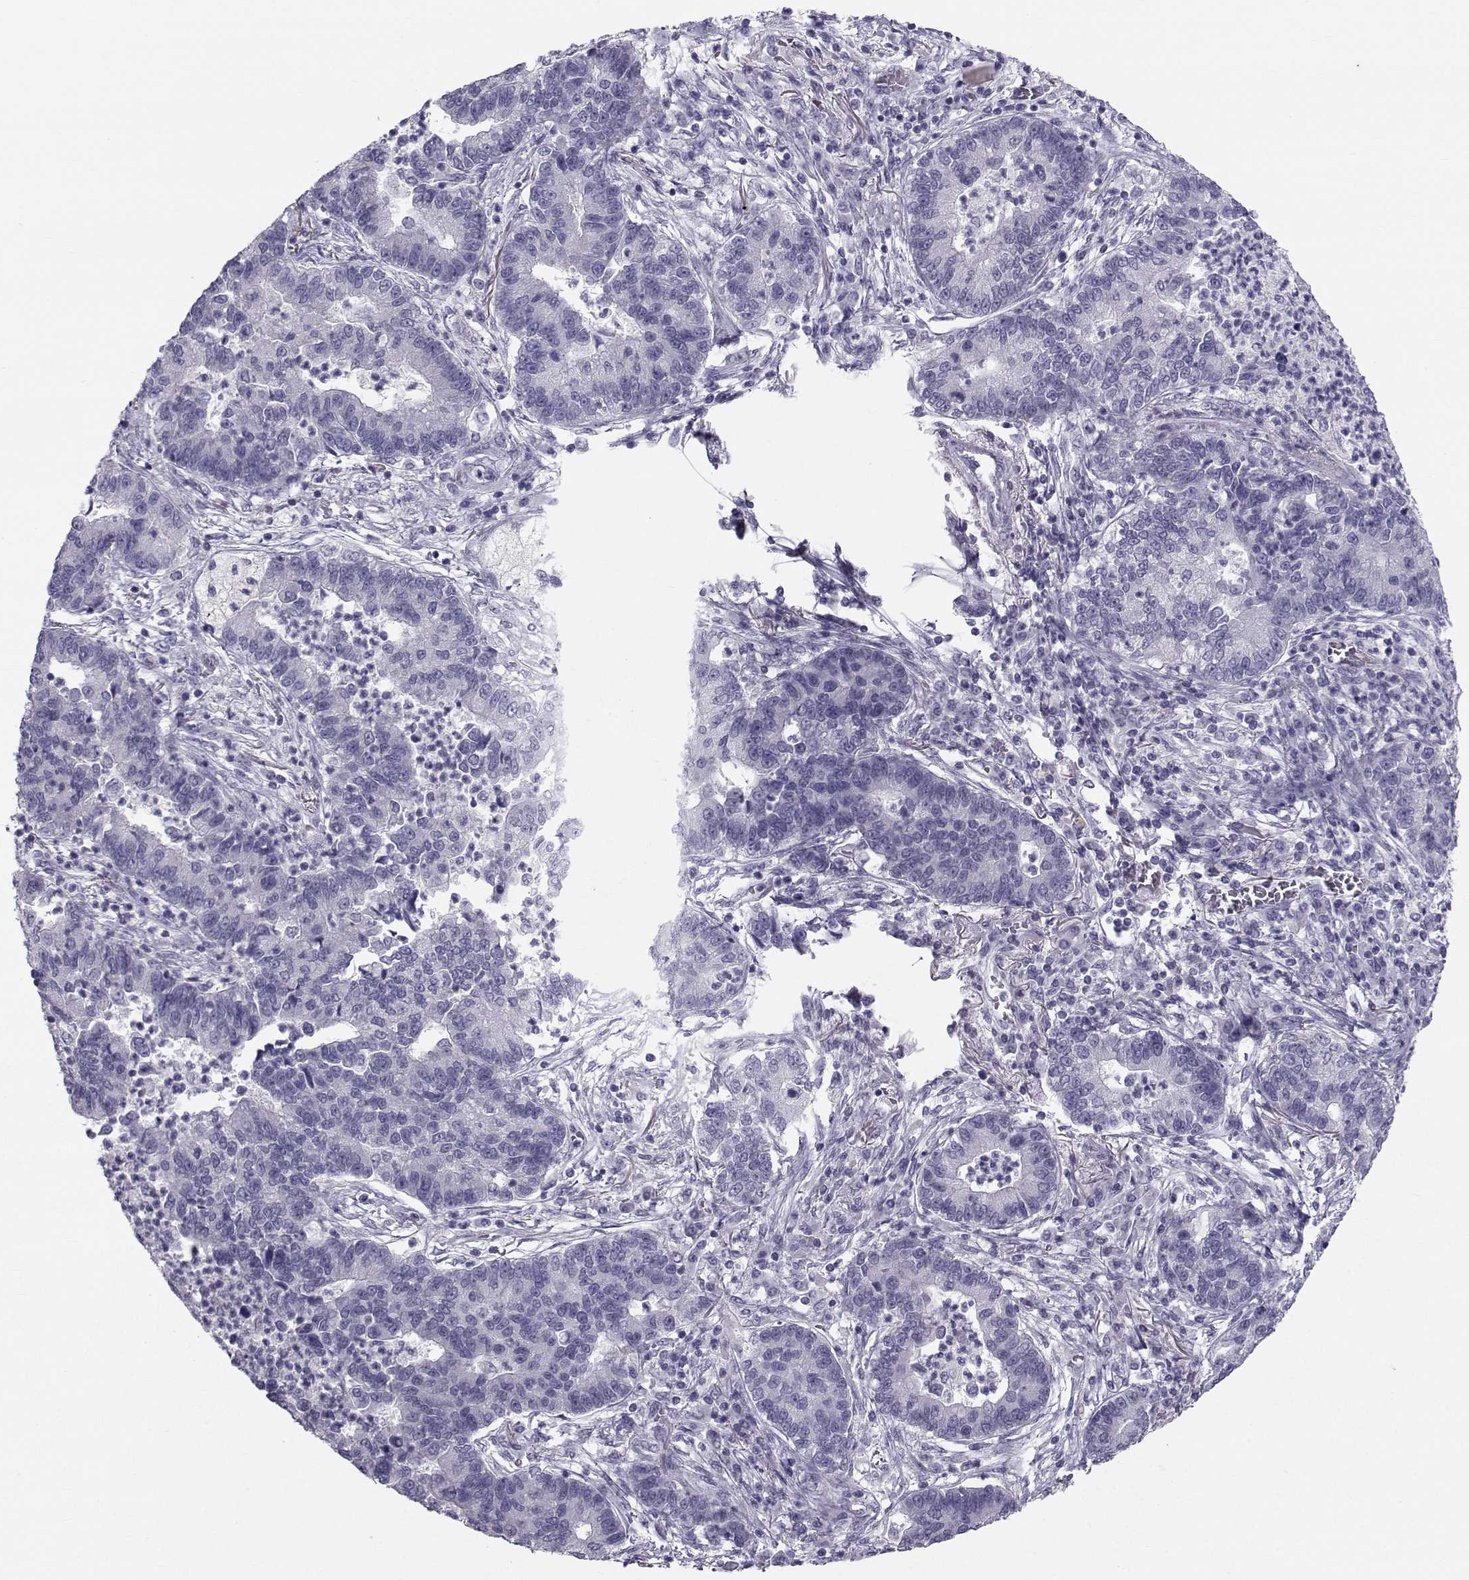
{"staining": {"intensity": "negative", "quantity": "none", "location": "none"}, "tissue": "lung cancer", "cell_type": "Tumor cells", "image_type": "cancer", "snomed": [{"axis": "morphology", "description": "Adenocarcinoma, NOS"}, {"axis": "topography", "description": "Lung"}], "caption": "Immunohistochemical staining of lung adenocarcinoma displays no significant positivity in tumor cells.", "gene": "GARIN3", "patient": {"sex": "female", "age": 57}}